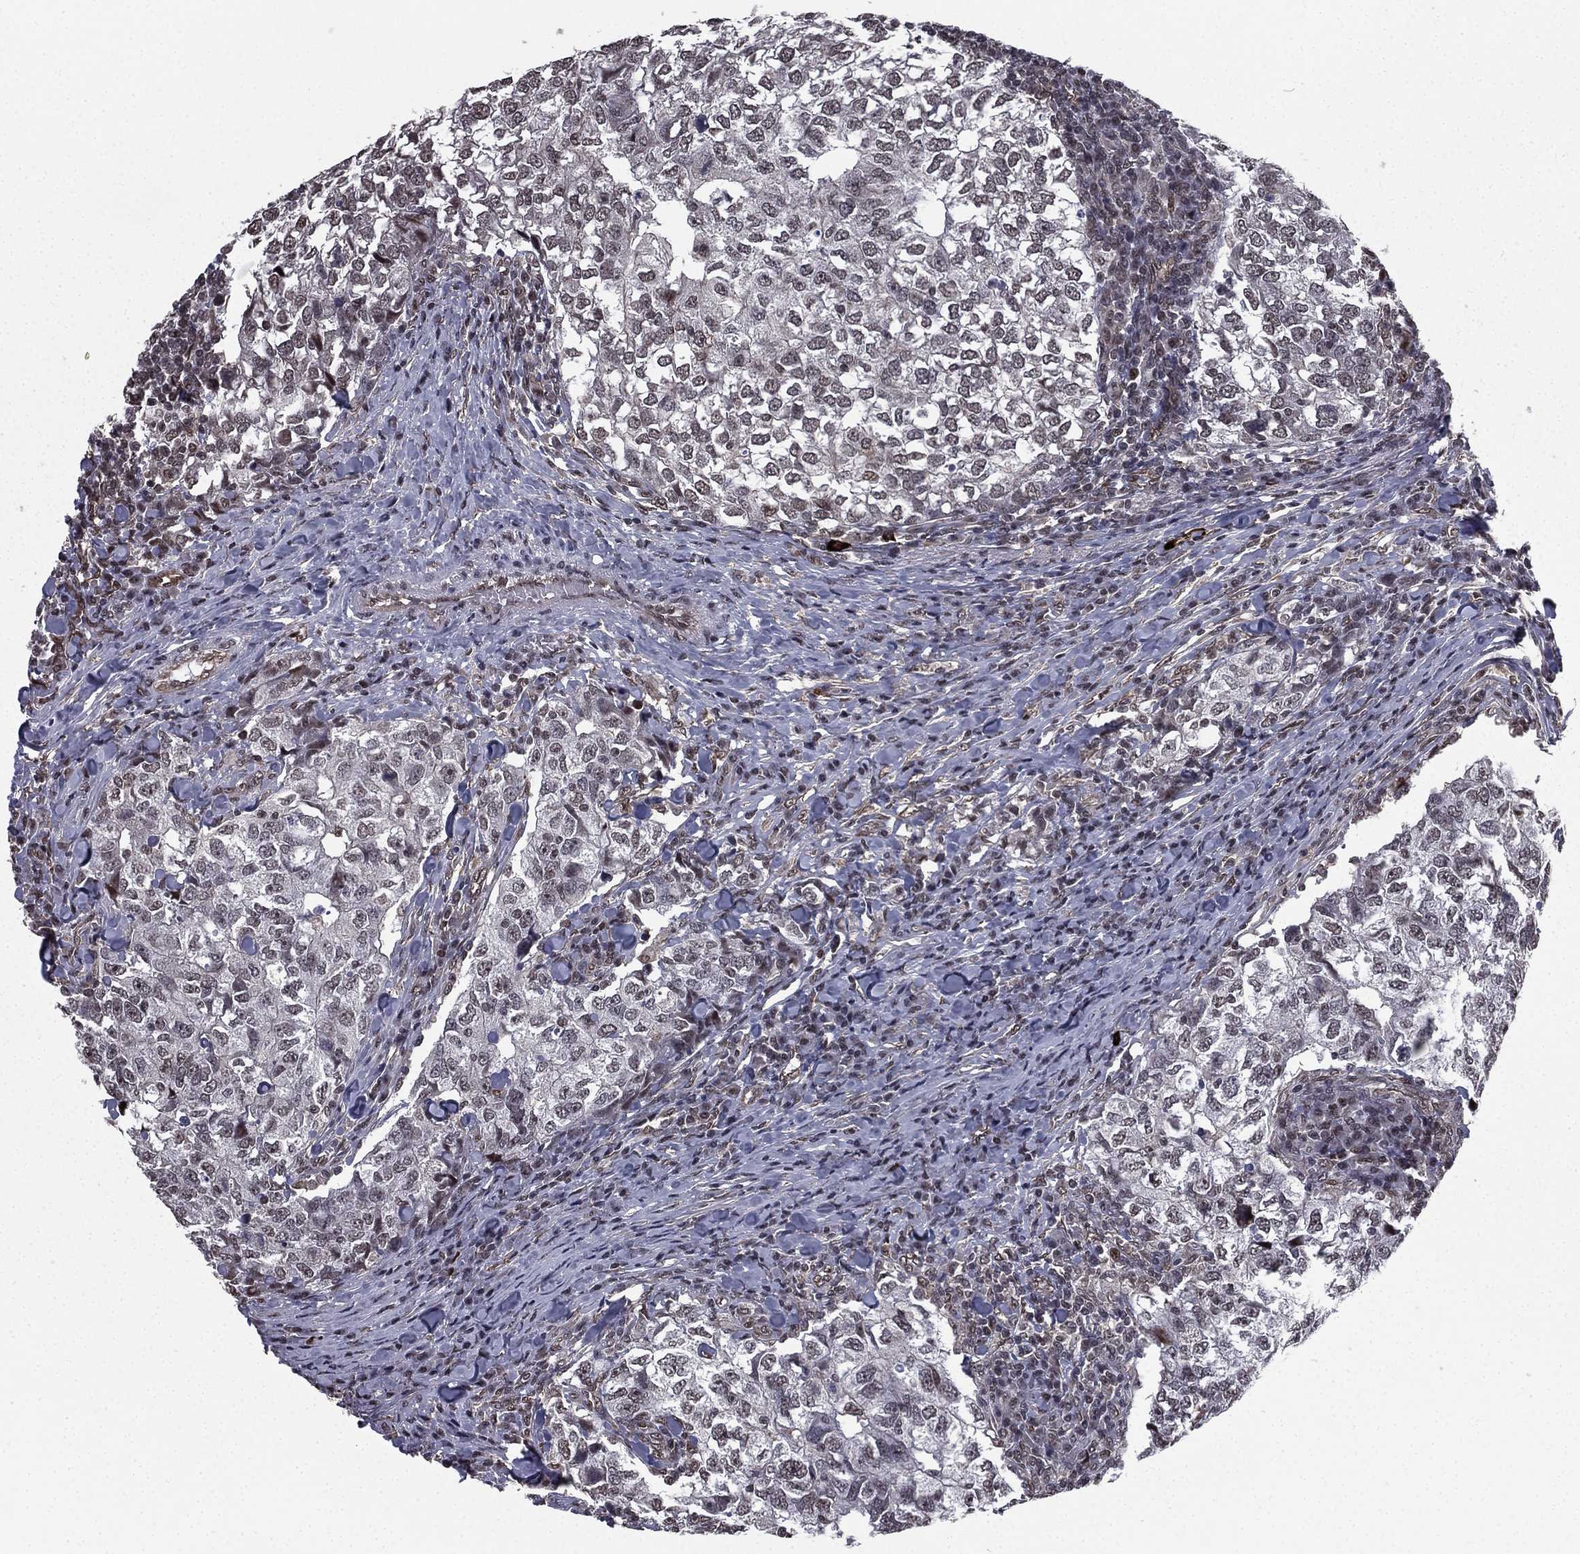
{"staining": {"intensity": "negative", "quantity": "none", "location": "none"}, "tissue": "breast cancer", "cell_type": "Tumor cells", "image_type": "cancer", "snomed": [{"axis": "morphology", "description": "Duct carcinoma"}, {"axis": "topography", "description": "Breast"}], "caption": "Tumor cells show no significant positivity in breast infiltrating ductal carcinoma.", "gene": "RARB", "patient": {"sex": "female", "age": 30}}